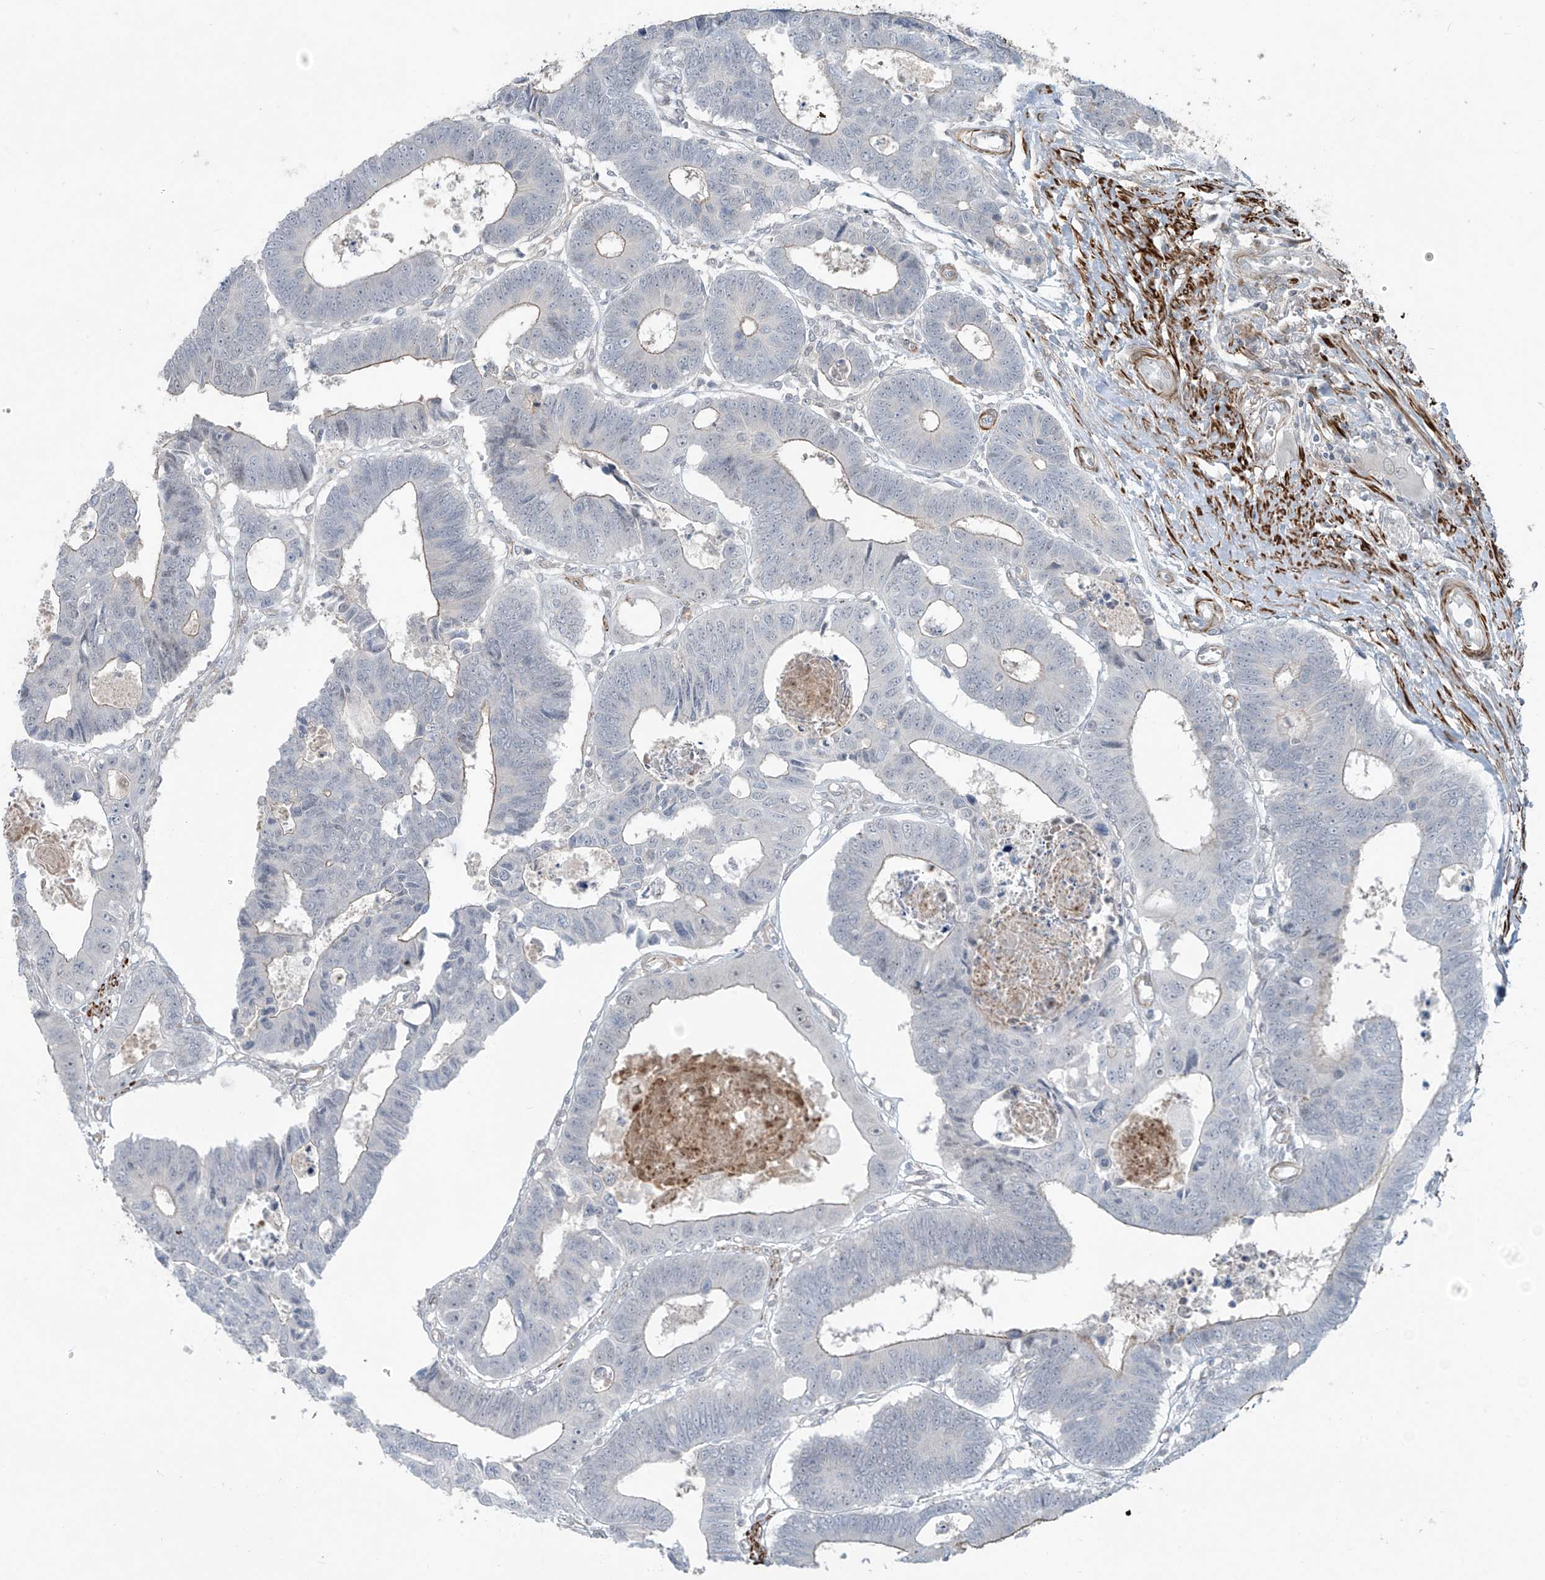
{"staining": {"intensity": "weak", "quantity": "<25%", "location": "cytoplasmic/membranous"}, "tissue": "colorectal cancer", "cell_type": "Tumor cells", "image_type": "cancer", "snomed": [{"axis": "morphology", "description": "Adenocarcinoma, NOS"}, {"axis": "topography", "description": "Rectum"}], "caption": "A micrograph of human colorectal cancer is negative for staining in tumor cells.", "gene": "RASGEF1A", "patient": {"sex": "male", "age": 84}}